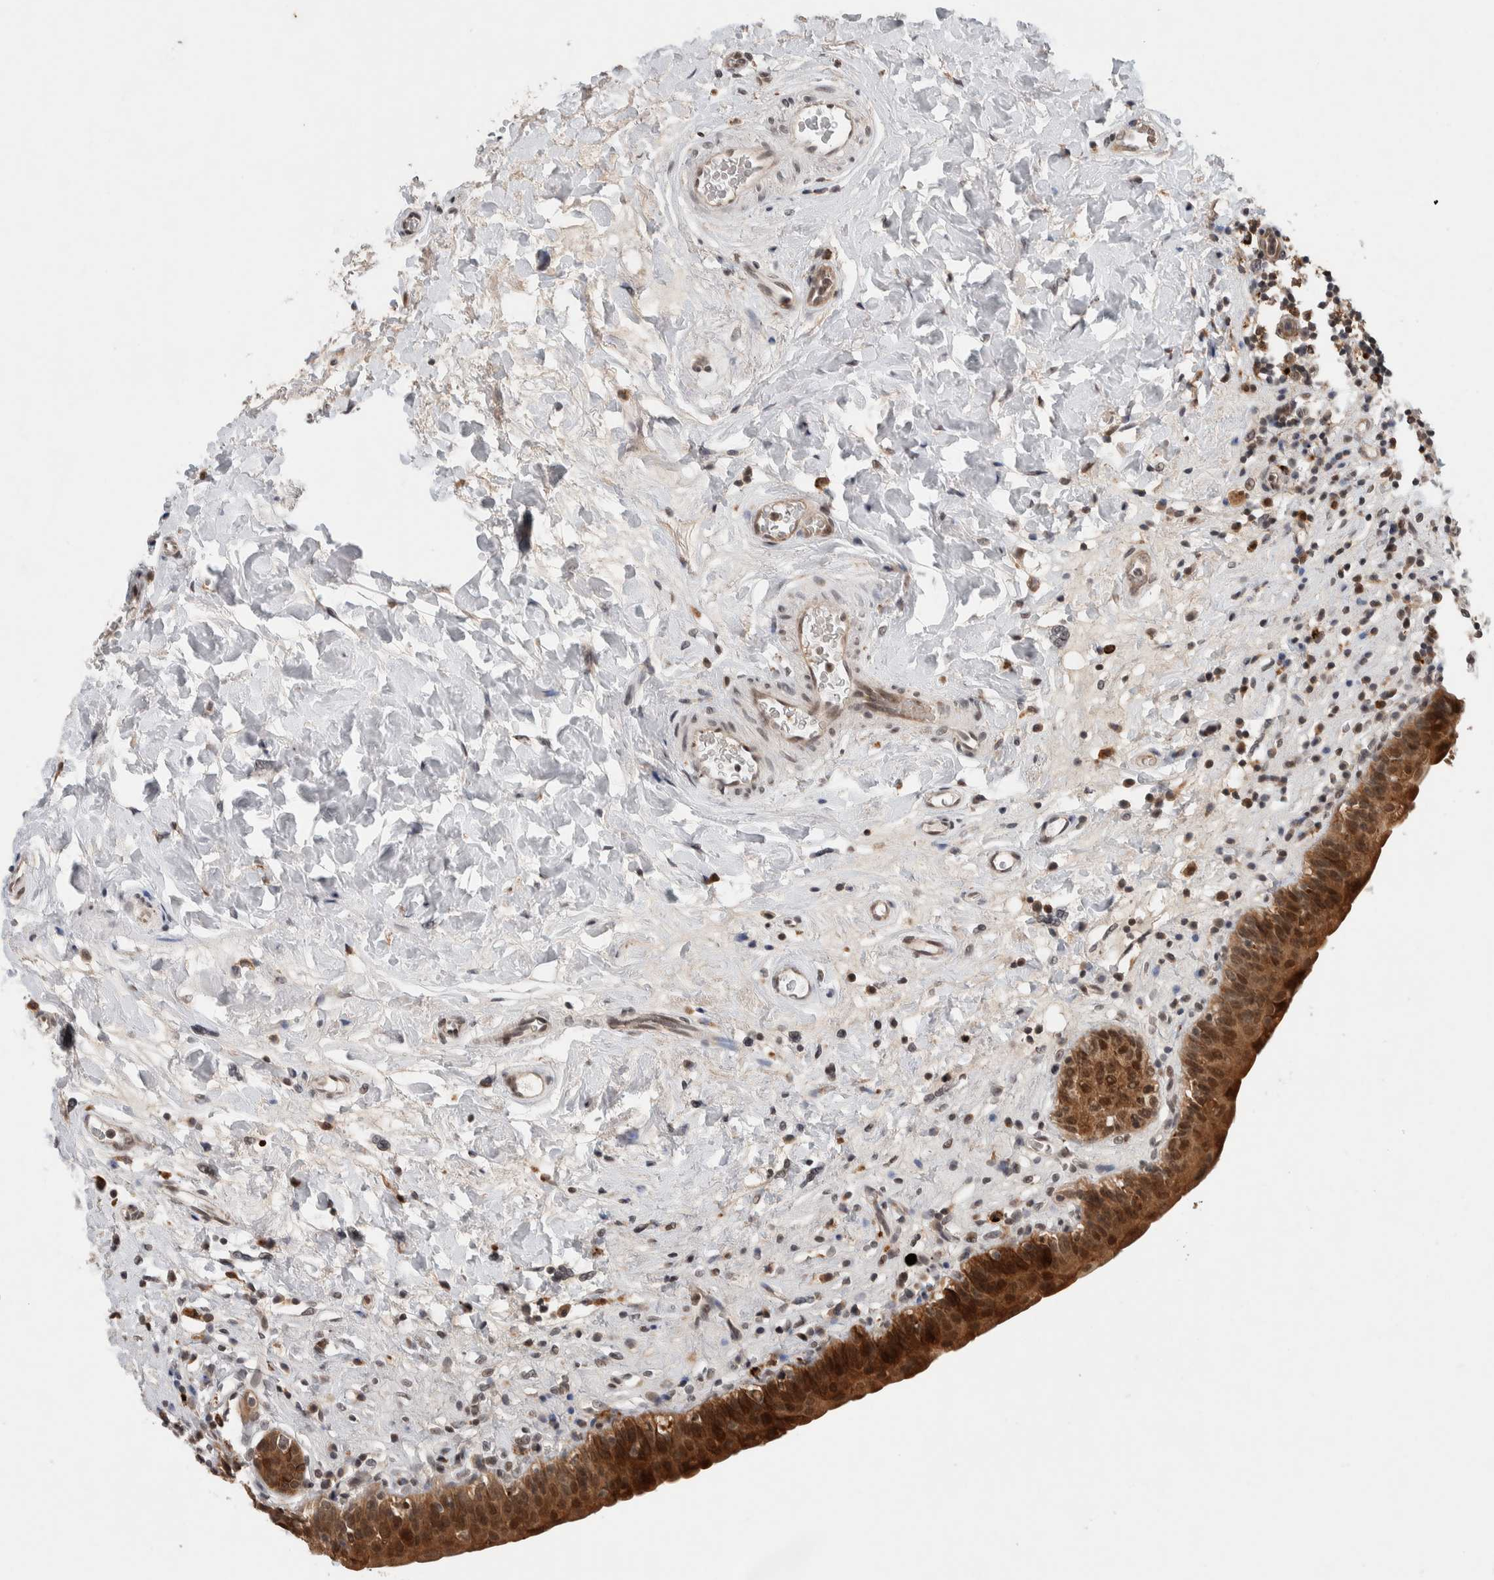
{"staining": {"intensity": "moderate", "quantity": ">75%", "location": "cytoplasmic/membranous,nuclear"}, "tissue": "urinary bladder", "cell_type": "Urothelial cells", "image_type": "normal", "snomed": [{"axis": "morphology", "description": "Normal tissue, NOS"}, {"axis": "topography", "description": "Urinary bladder"}], "caption": "A medium amount of moderate cytoplasmic/membranous,nuclear positivity is seen in about >75% of urothelial cells in benign urinary bladder. (IHC, brightfield microscopy, high magnification).", "gene": "KCNK1", "patient": {"sex": "male", "age": 83}}